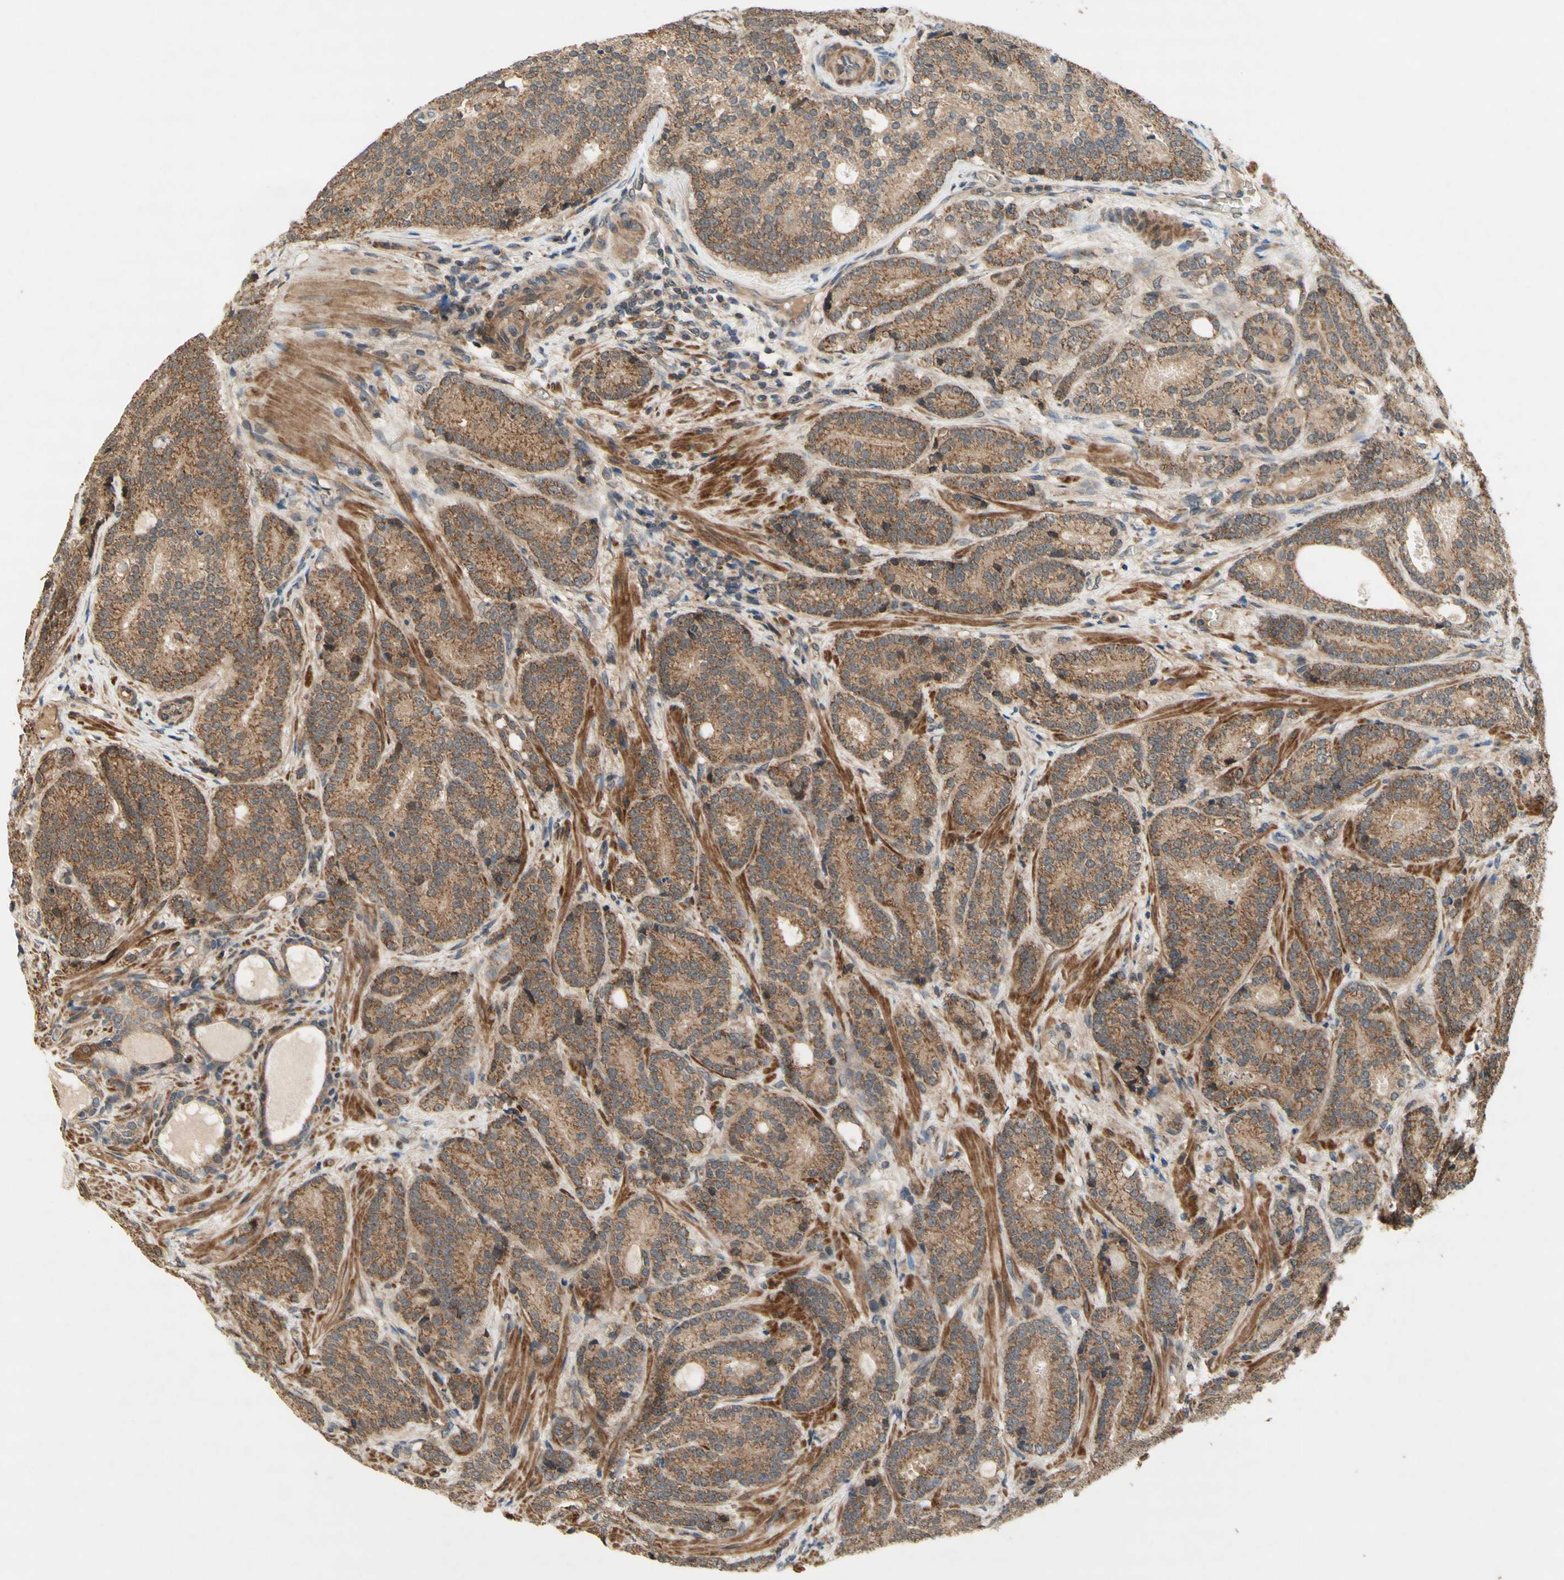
{"staining": {"intensity": "moderate", "quantity": ">75%", "location": "cytoplasmic/membranous"}, "tissue": "prostate cancer", "cell_type": "Tumor cells", "image_type": "cancer", "snomed": [{"axis": "morphology", "description": "Adenocarcinoma, High grade"}, {"axis": "topography", "description": "Prostate"}], "caption": "A medium amount of moderate cytoplasmic/membranous positivity is seen in about >75% of tumor cells in prostate adenocarcinoma (high-grade) tissue.", "gene": "DDOST", "patient": {"sex": "male", "age": 61}}